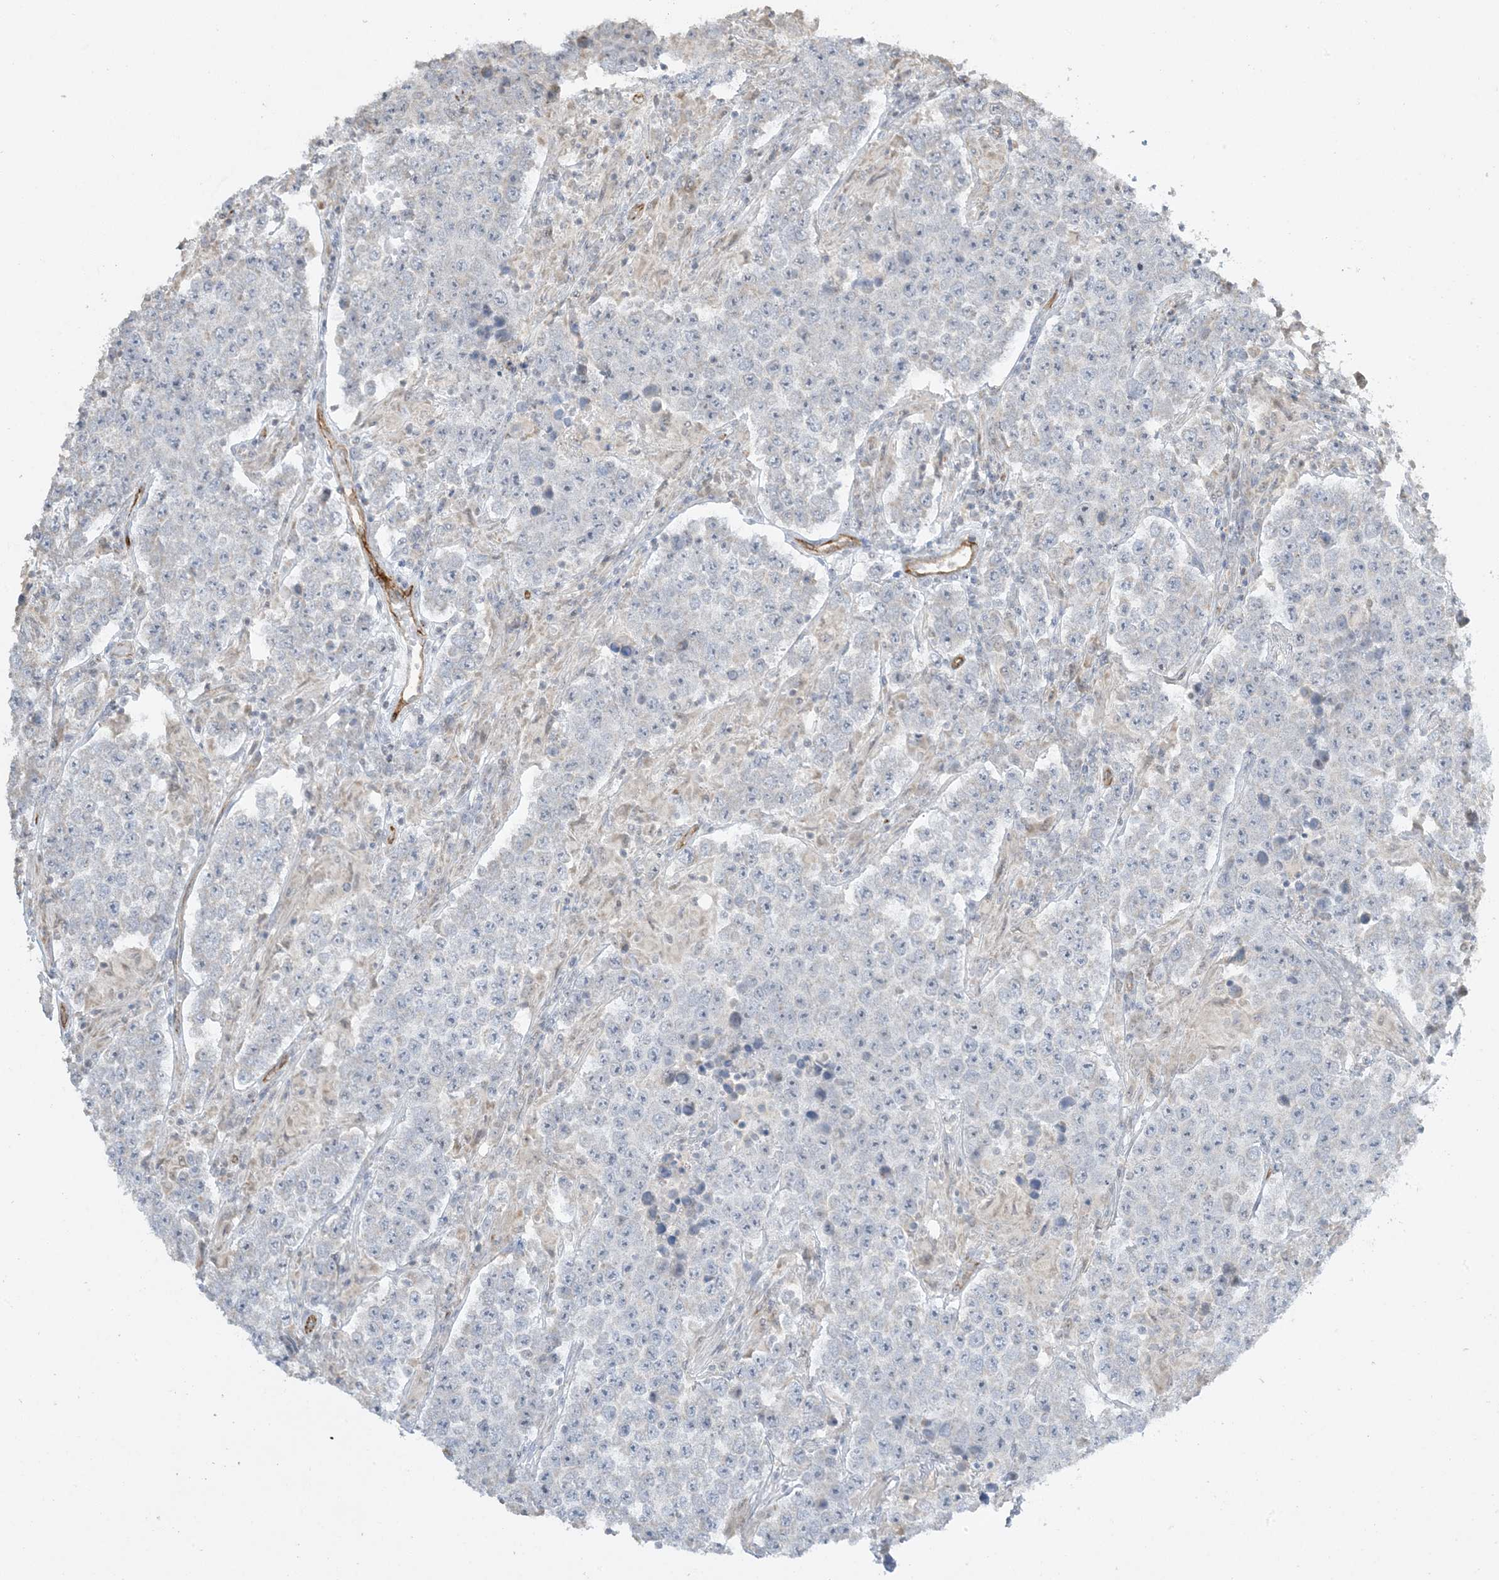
{"staining": {"intensity": "negative", "quantity": "none", "location": "none"}, "tissue": "testis cancer", "cell_type": "Tumor cells", "image_type": "cancer", "snomed": [{"axis": "morphology", "description": "Normal tissue, NOS"}, {"axis": "morphology", "description": "Urothelial carcinoma, High grade"}, {"axis": "morphology", "description": "Seminoma, NOS"}, {"axis": "morphology", "description": "Carcinoma, Embryonal, NOS"}, {"axis": "topography", "description": "Urinary bladder"}, {"axis": "topography", "description": "Testis"}], "caption": "The histopathology image exhibits no staining of tumor cells in embryonal carcinoma (testis).", "gene": "AGA", "patient": {"sex": "male", "age": 41}}